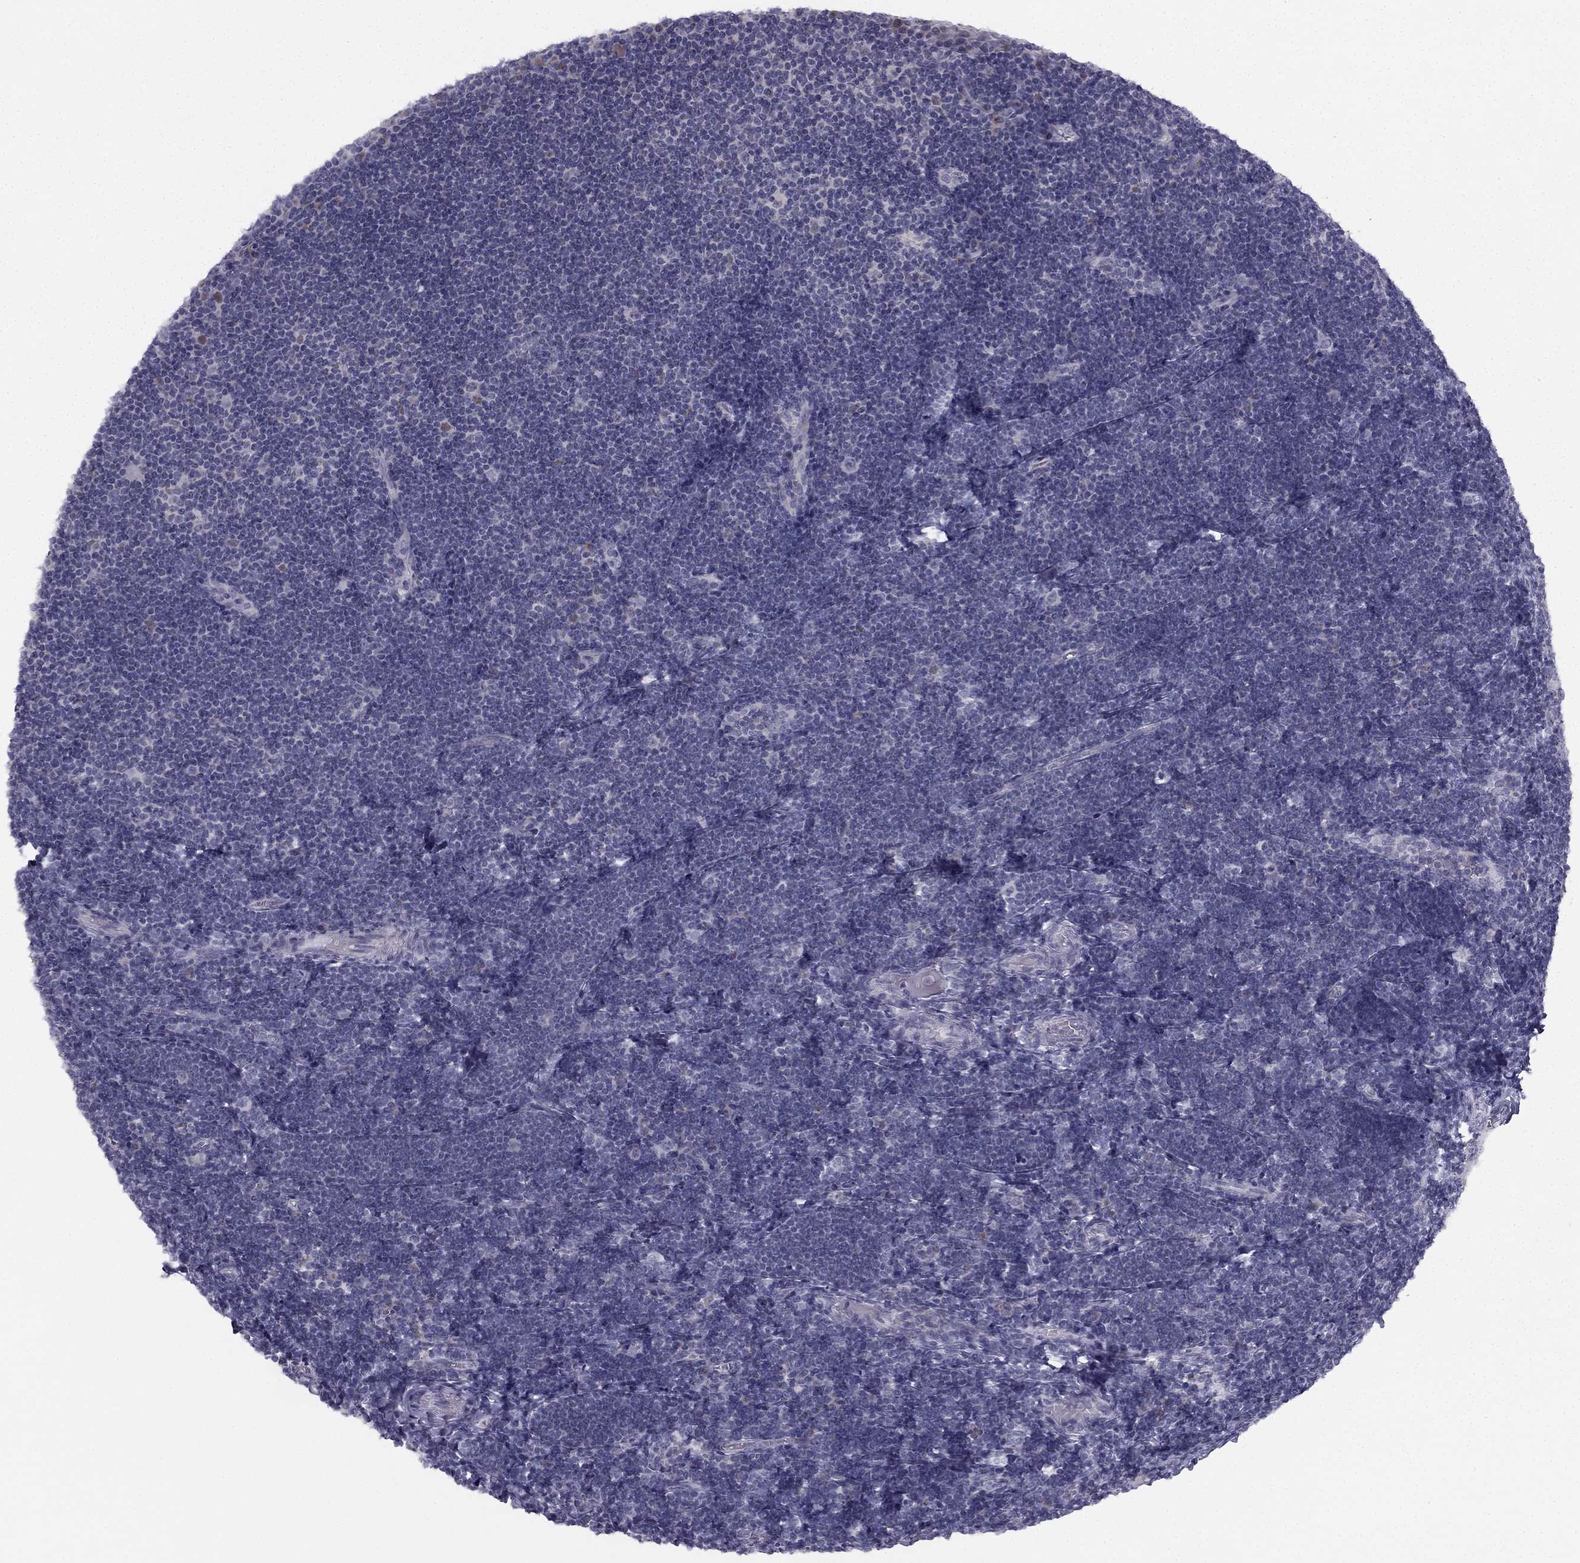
{"staining": {"intensity": "negative", "quantity": "none", "location": "none"}, "tissue": "tonsil", "cell_type": "Germinal center cells", "image_type": "normal", "snomed": [{"axis": "morphology", "description": "Normal tissue, NOS"}, {"axis": "topography", "description": "Tonsil"}], "caption": "This micrograph is of normal tonsil stained with immunohistochemistry to label a protein in brown with the nuclei are counter-stained blue. There is no staining in germinal center cells. (Brightfield microscopy of DAB IHC at high magnification).", "gene": "TRPS1", "patient": {"sex": "female", "age": 13}}